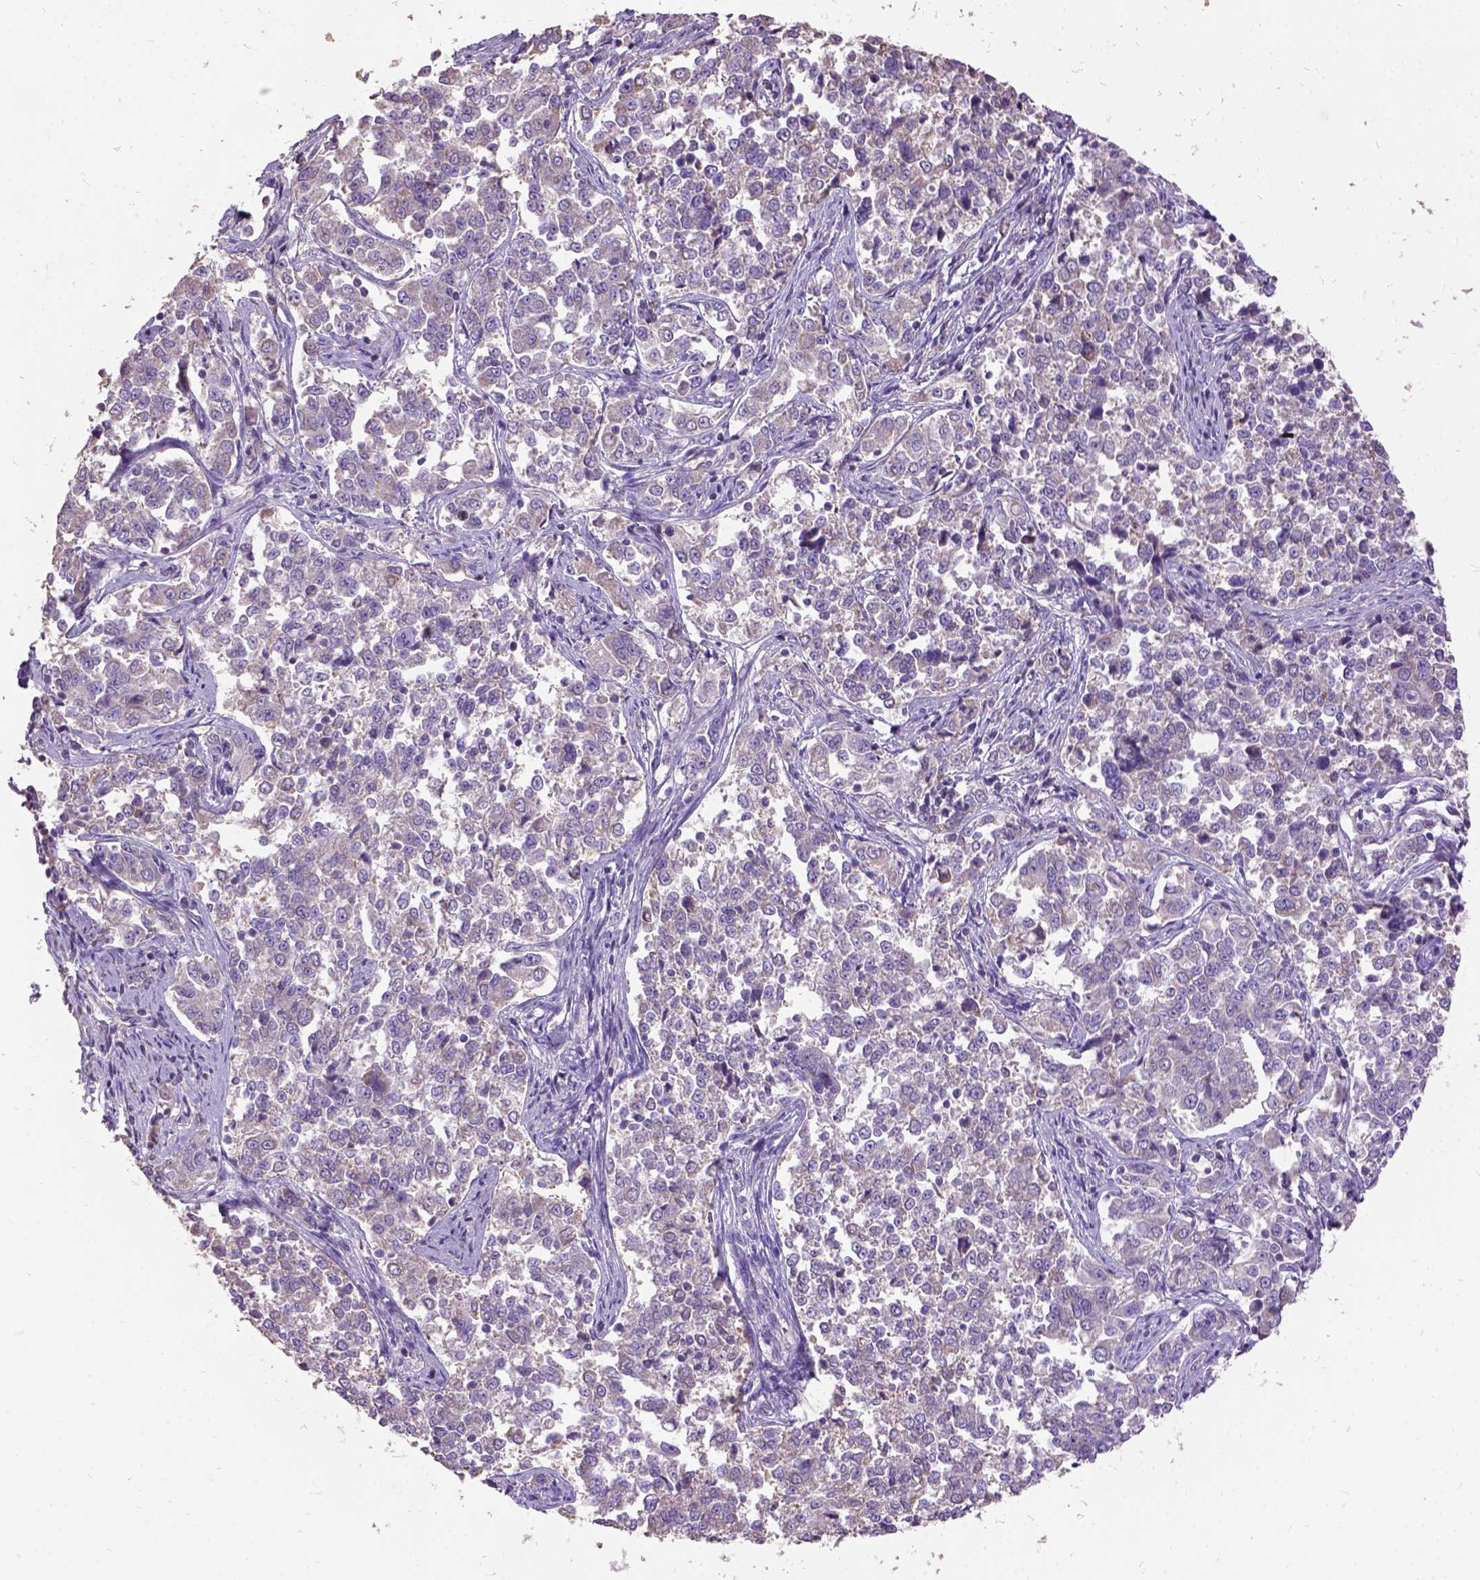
{"staining": {"intensity": "weak", "quantity": "25%-75%", "location": "cytoplasmic/membranous"}, "tissue": "endometrial cancer", "cell_type": "Tumor cells", "image_type": "cancer", "snomed": [{"axis": "morphology", "description": "Adenocarcinoma, NOS"}, {"axis": "topography", "description": "Endometrium"}], "caption": "Immunohistochemistry (IHC) image of neoplastic tissue: endometrial cancer (adenocarcinoma) stained using IHC reveals low levels of weak protein expression localized specifically in the cytoplasmic/membranous of tumor cells, appearing as a cytoplasmic/membranous brown color.", "gene": "DQX1", "patient": {"sex": "female", "age": 43}}